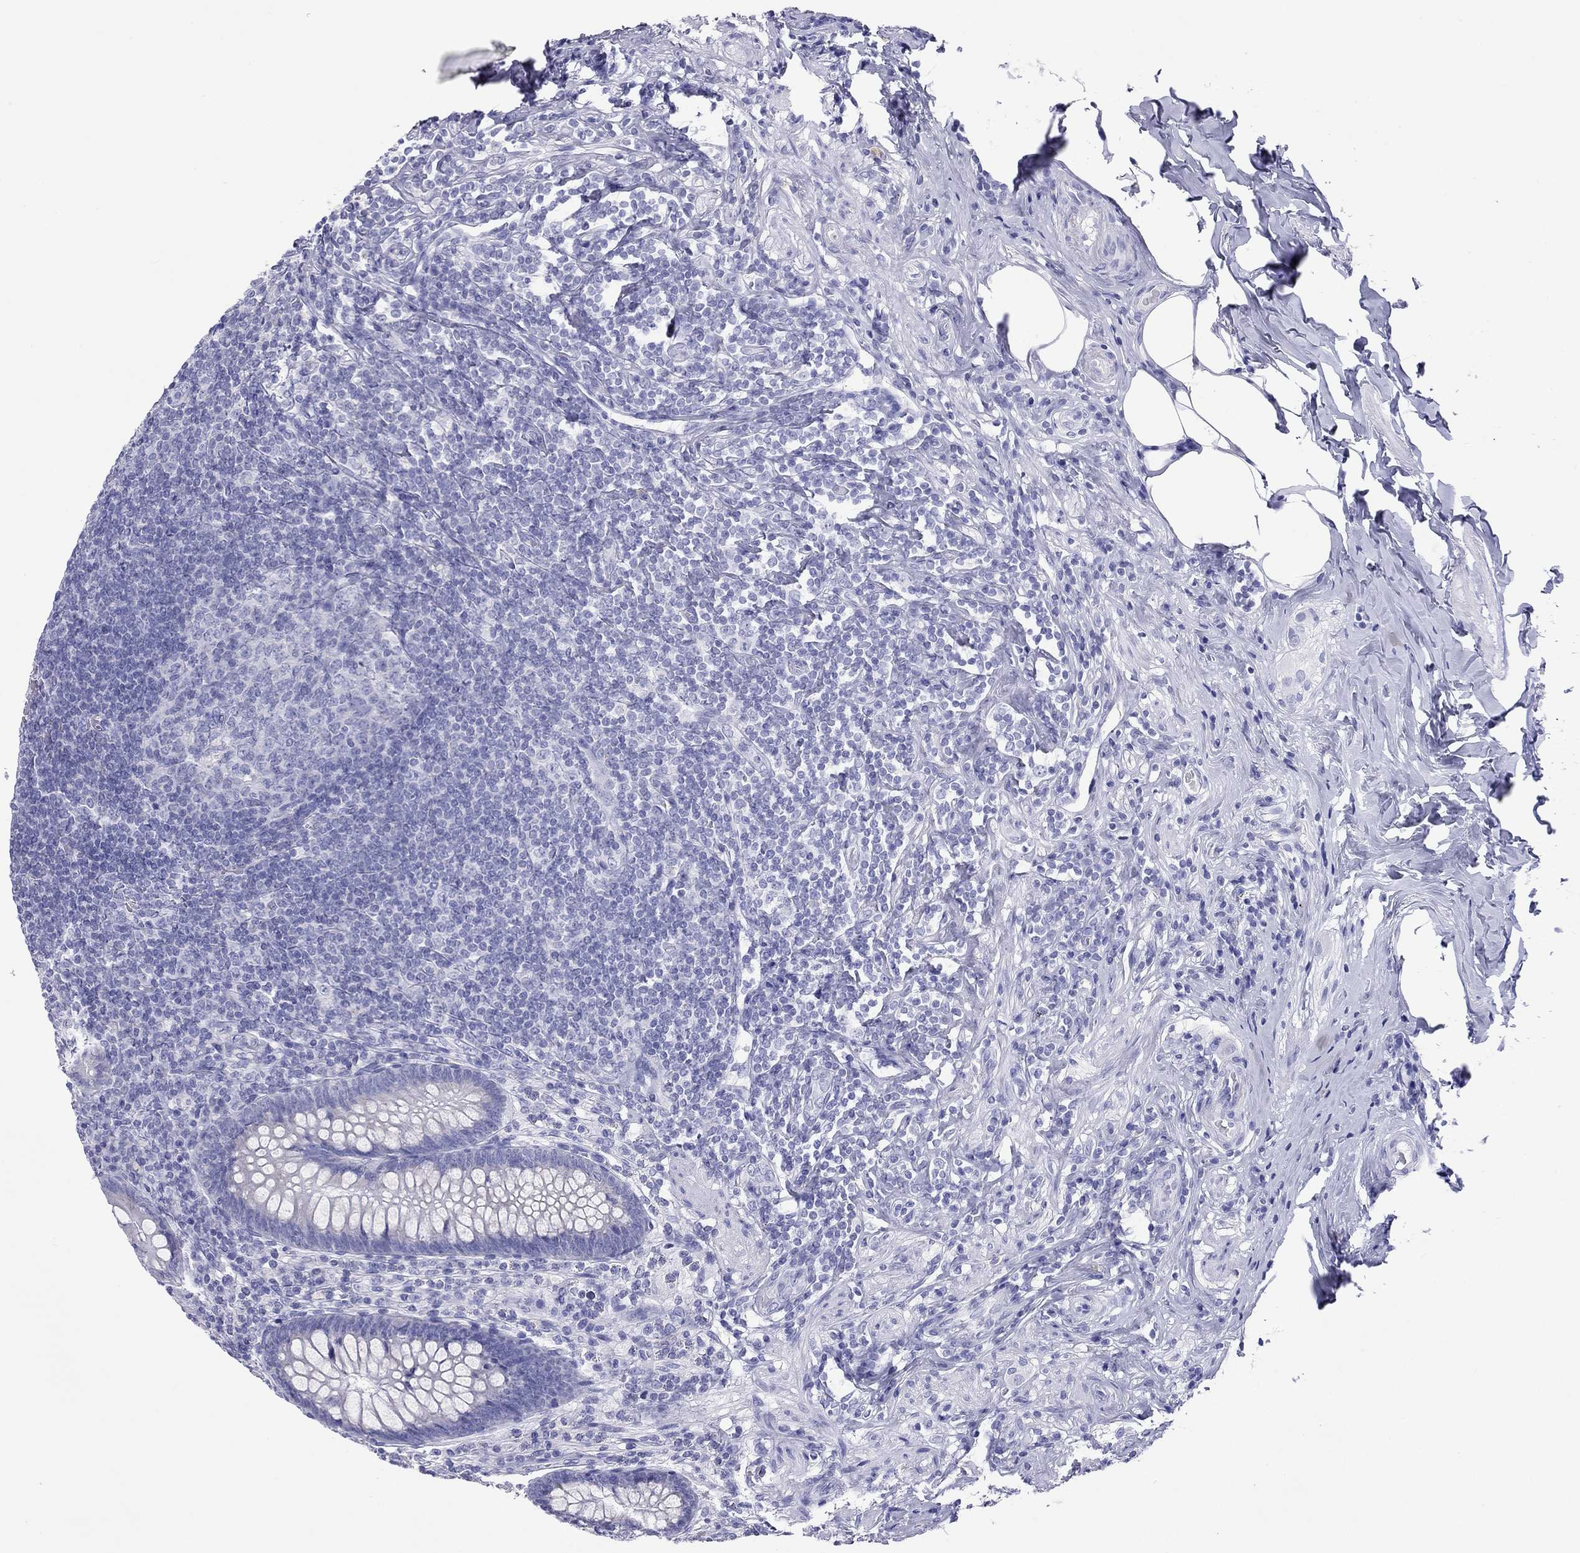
{"staining": {"intensity": "negative", "quantity": "none", "location": "none"}, "tissue": "appendix", "cell_type": "Glandular cells", "image_type": "normal", "snomed": [{"axis": "morphology", "description": "Normal tissue, NOS"}, {"axis": "topography", "description": "Appendix"}], "caption": "IHC of benign human appendix reveals no expression in glandular cells.", "gene": "DPY19L2", "patient": {"sex": "male", "age": 47}}